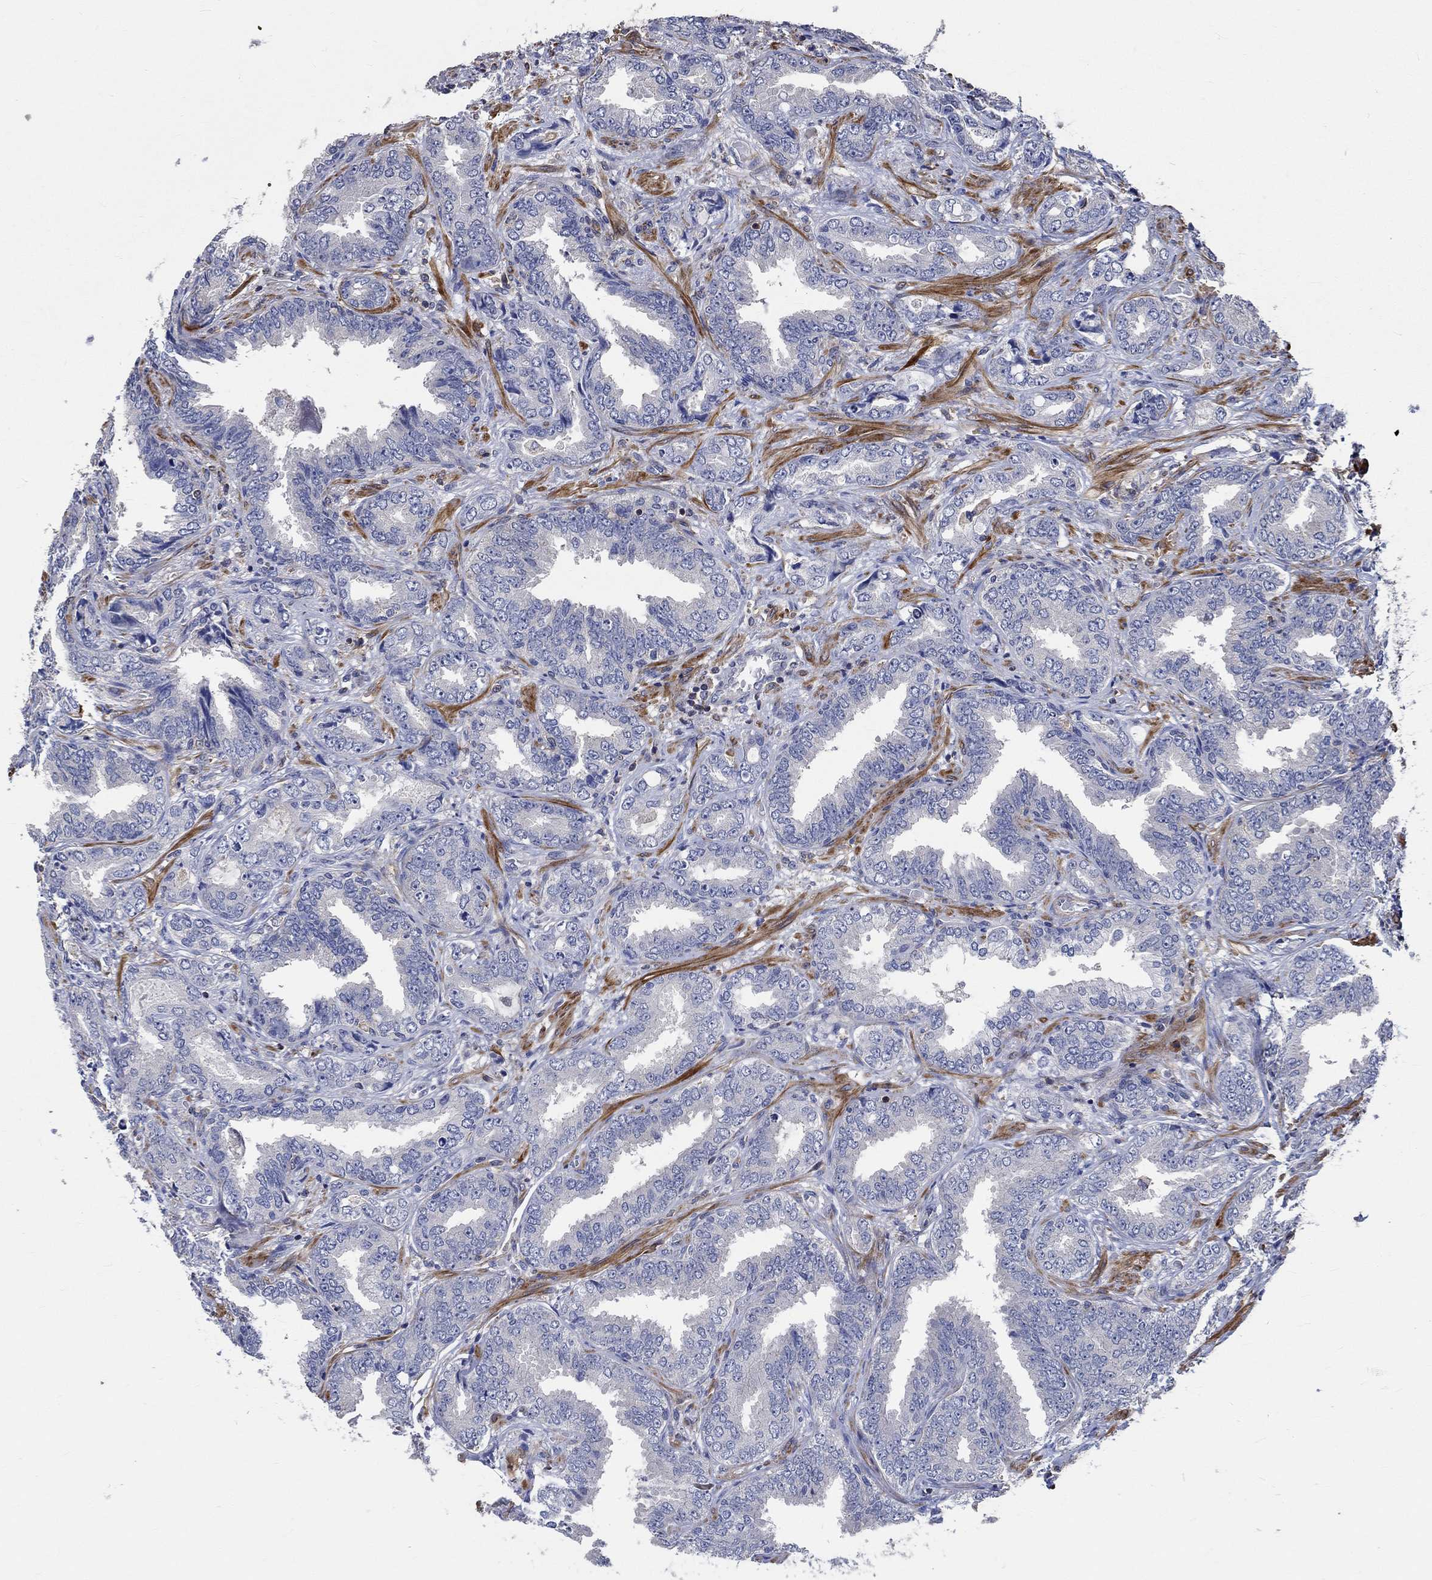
{"staining": {"intensity": "negative", "quantity": "none", "location": "none"}, "tissue": "prostate cancer", "cell_type": "Tumor cells", "image_type": "cancer", "snomed": [{"axis": "morphology", "description": "Adenocarcinoma, Low grade"}, {"axis": "topography", "description": "Prostate"}], "caption": "Prostate cancer (low-grade adenocarcinoma) was stained to show a protein in brown. There is no significant positivity in tumor cells.", "gene": "TNFAIP8L3", "patient": {"sex": "male", "age": 68}}